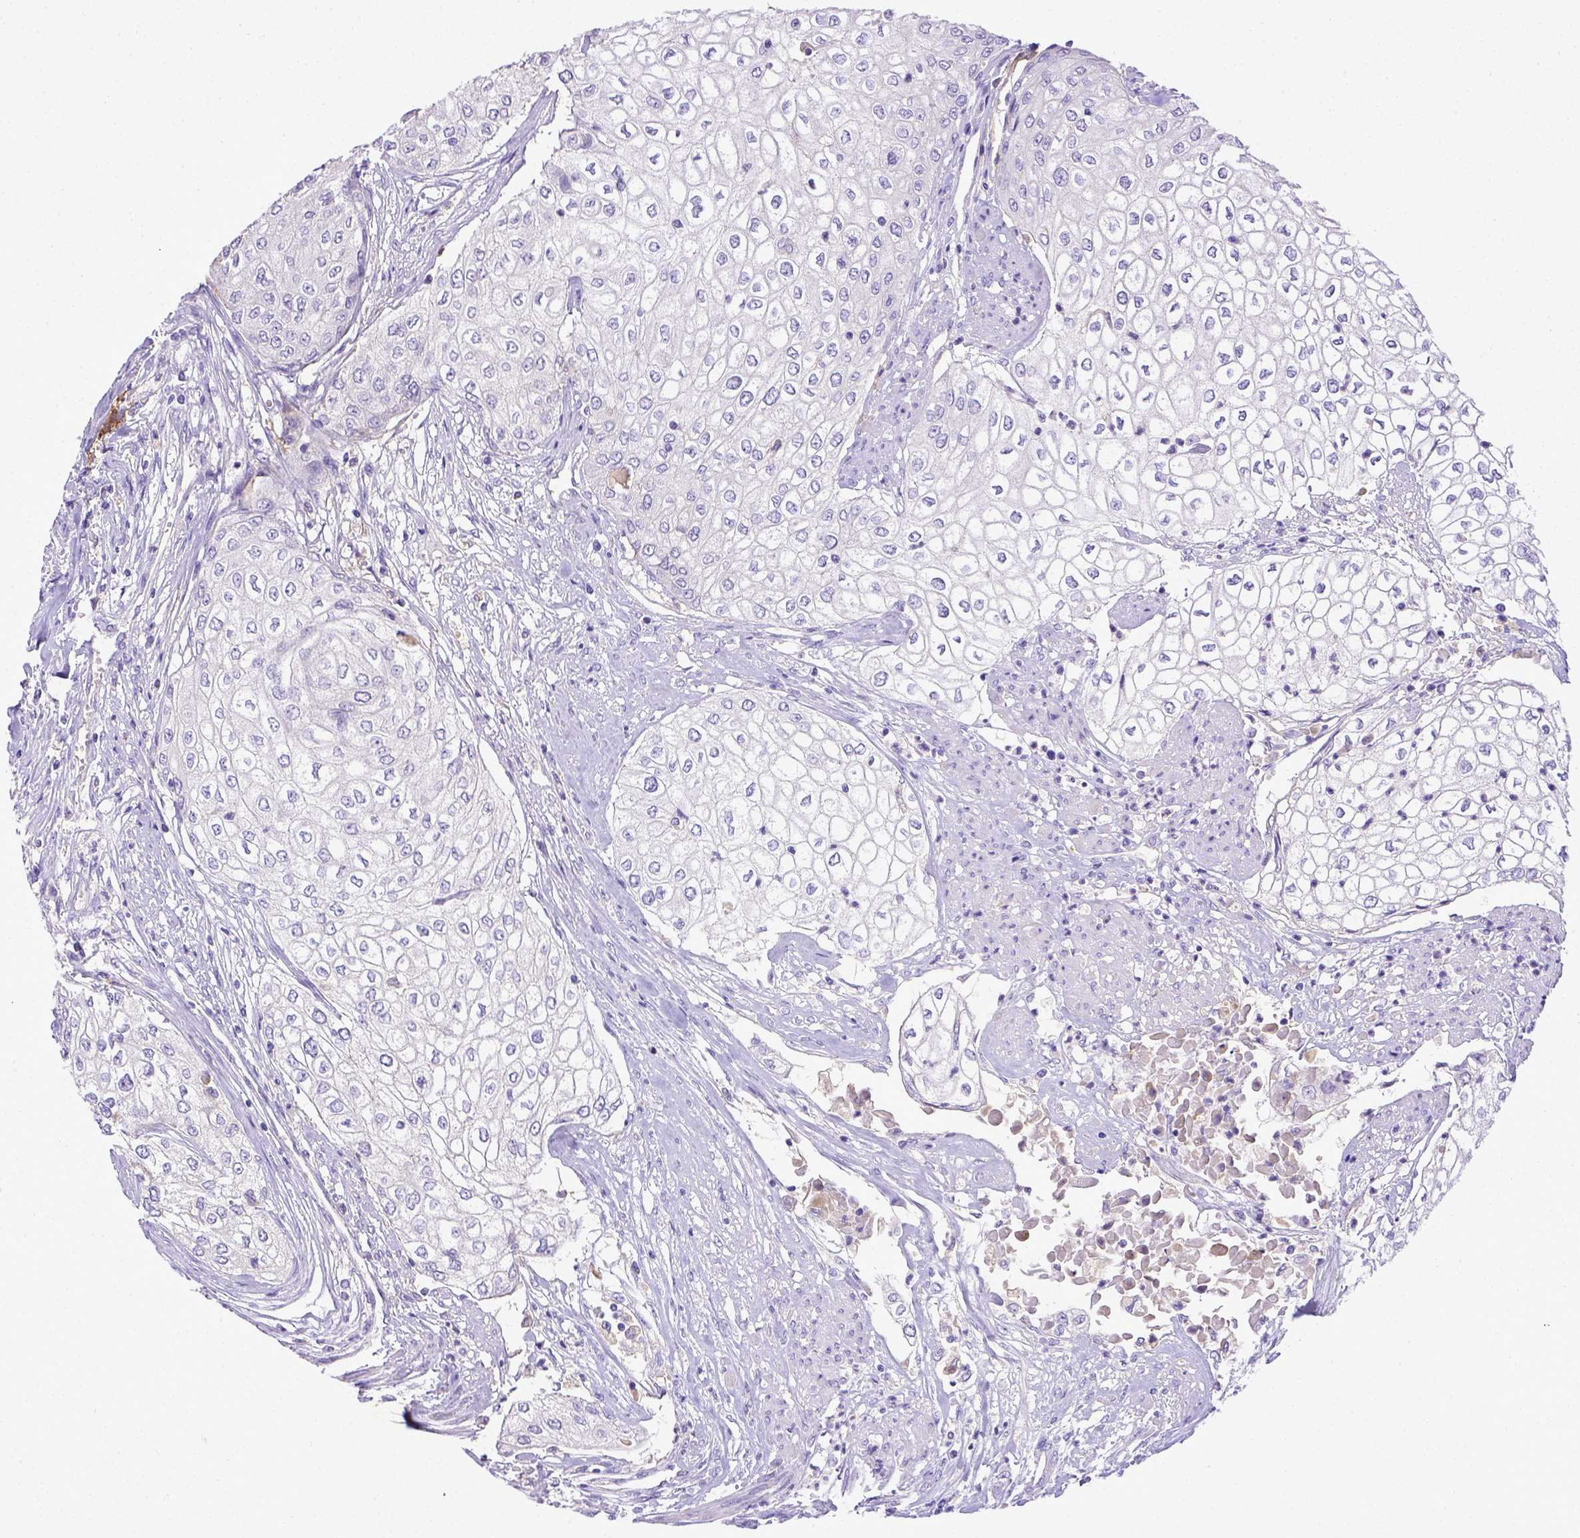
{"staining": {"intensity": "negative", "quantity": "none", "location": "none"}, "tissue": "urothelial cancer", "cell_type": "Tumor cells", "image_type": "cancer", "snomed": [{"axis": "morphology", "description": "Urothelial carcinoma, High grade"}, {"axis": "topography", "description": "Urinary bladder"}], "caption": "A photomicrograph of human urothelial carcinoma (high-grade) is negative for staining in tumor cells. (Immunohistochemistry (ihc), brightfield microscopy, high magnification).", "gene": "CD40", "patient": {"sex": "male", "age": 62}}